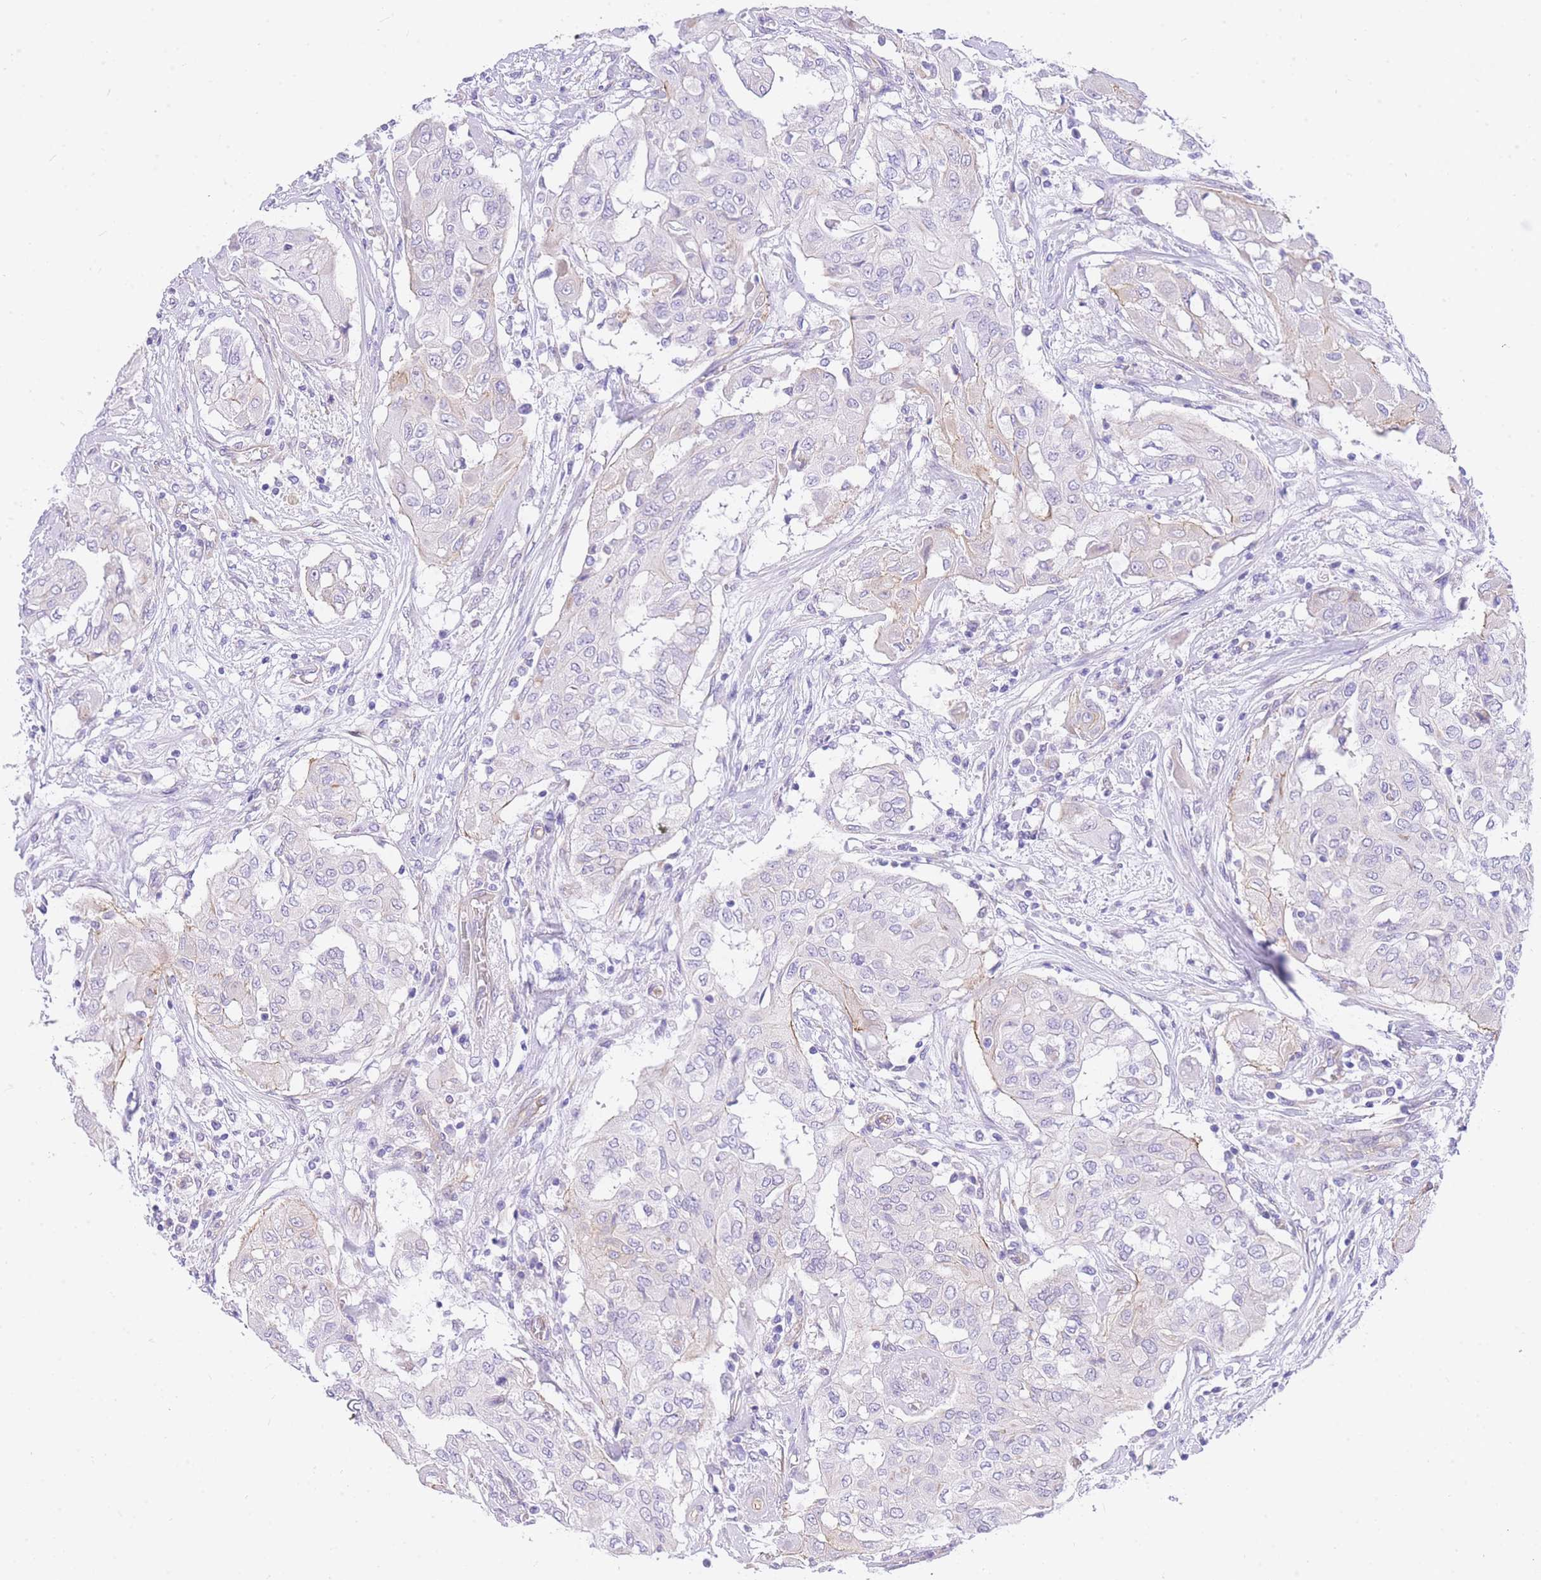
{"staining": {"intensity": "negative", "quantity": "none", "location": "none"}, "tissue": "thyroid cancer", "cell_type": "Tumor cells", "image_type": "cancer", "snomed": [{"axis": "morphology", "description": "Papillary adenocarcinoma, NOS"}, {"axis": "topography", "description": "Thyroid gland"}], "caption": "Immunohistochemical staining of thyroid papillary adenocarcinoma demonstrates no significant expression in tumor cells.", "gene": "SRSF12", "patient": {"sex": "female", "age": 59}}